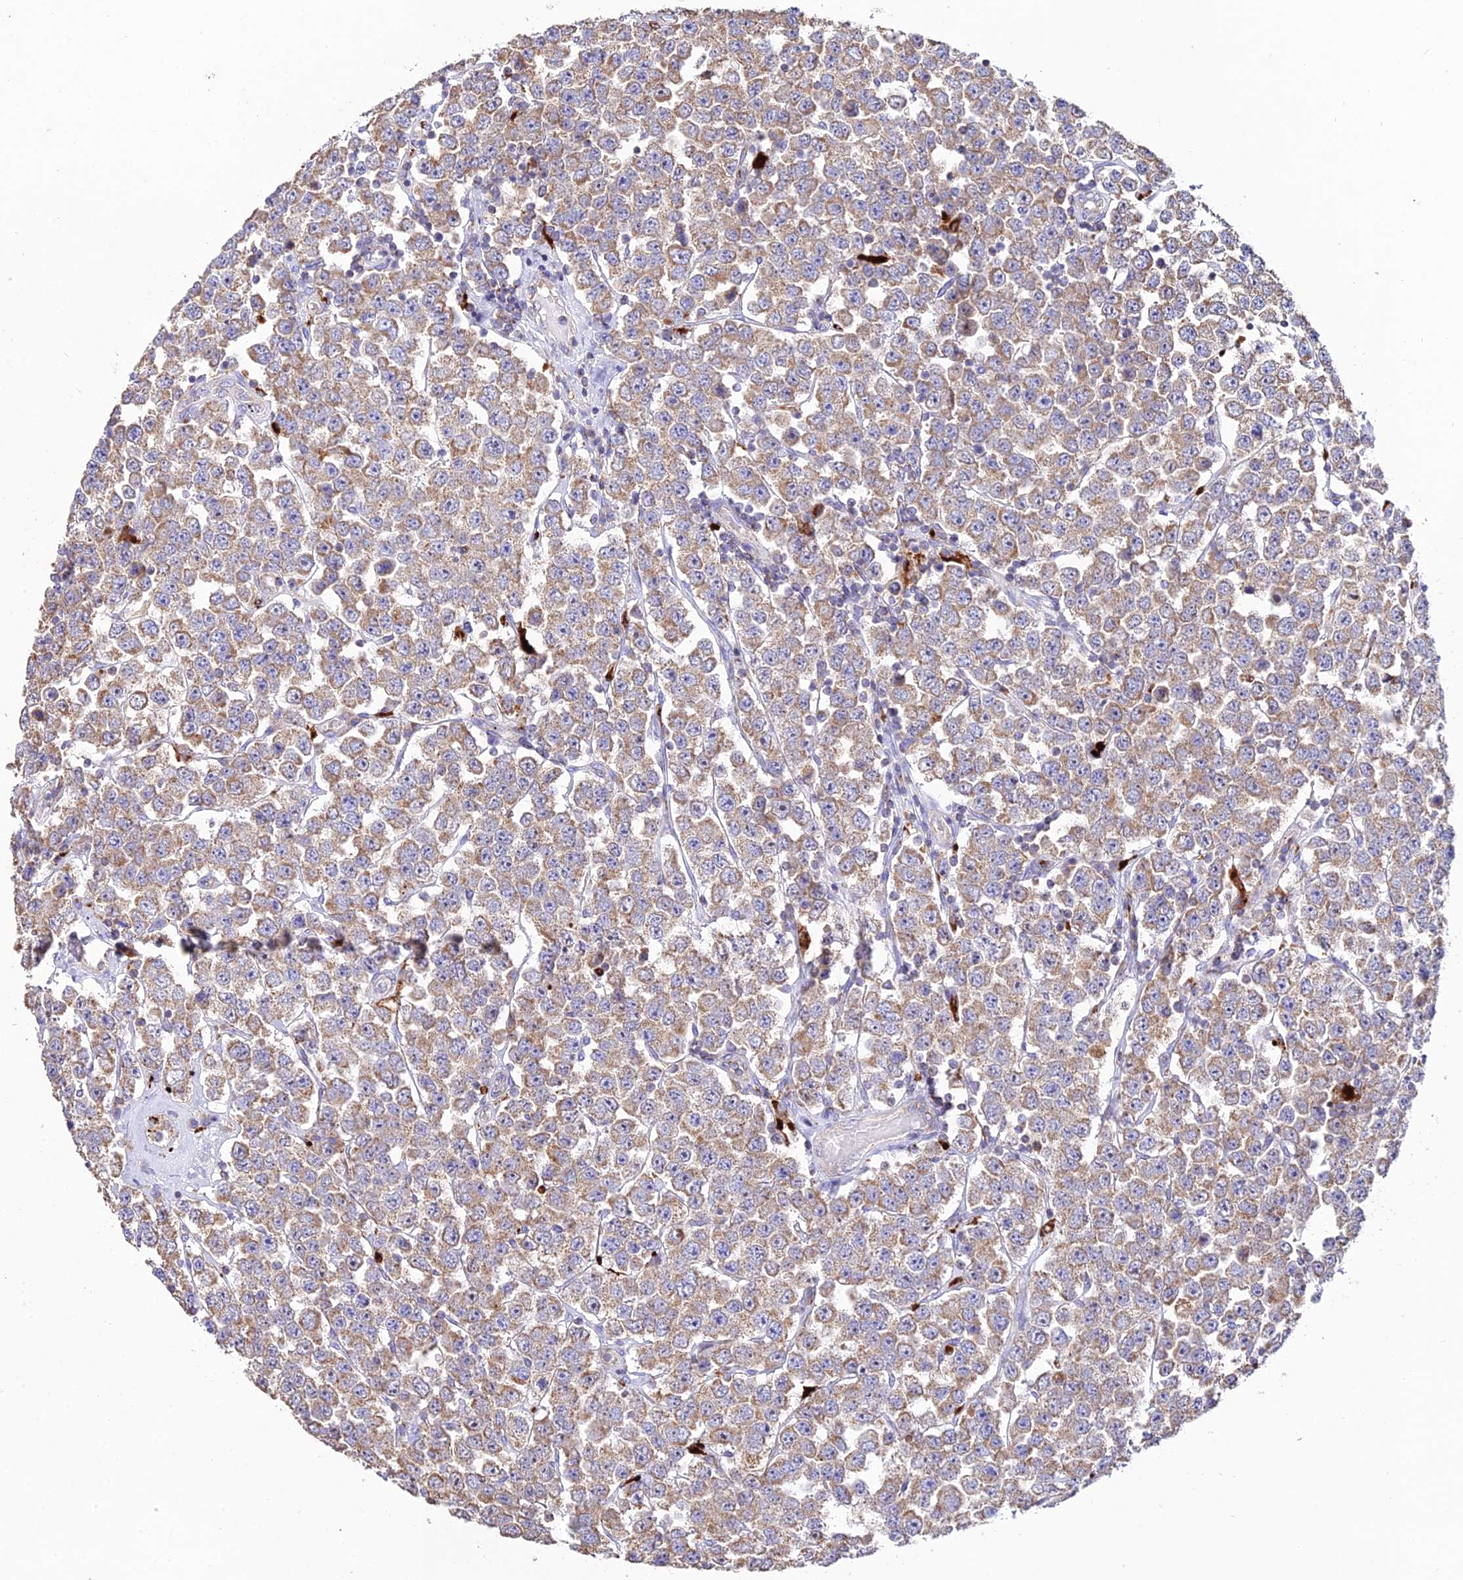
{"staining": {"intensity": "moderate", "quantity": ">75%", "location": "cytoplasmic/membranous"}, "tissue": "testis cancer", "cell_type": "Tumor cells", "image_type": "cancer", "snomed": [{"axis": "morphology", "description": "Seminoma, NOS"}, {"axis": "topography", "description": "Testis"}], "caption": "Testis seminoma tissue reveals moderate cytoplasmic/membranous positivity in approximately >75% of tumor cells", "gene": "PNLIPRP3", "patient": {"sex": "male", "age": 28}}